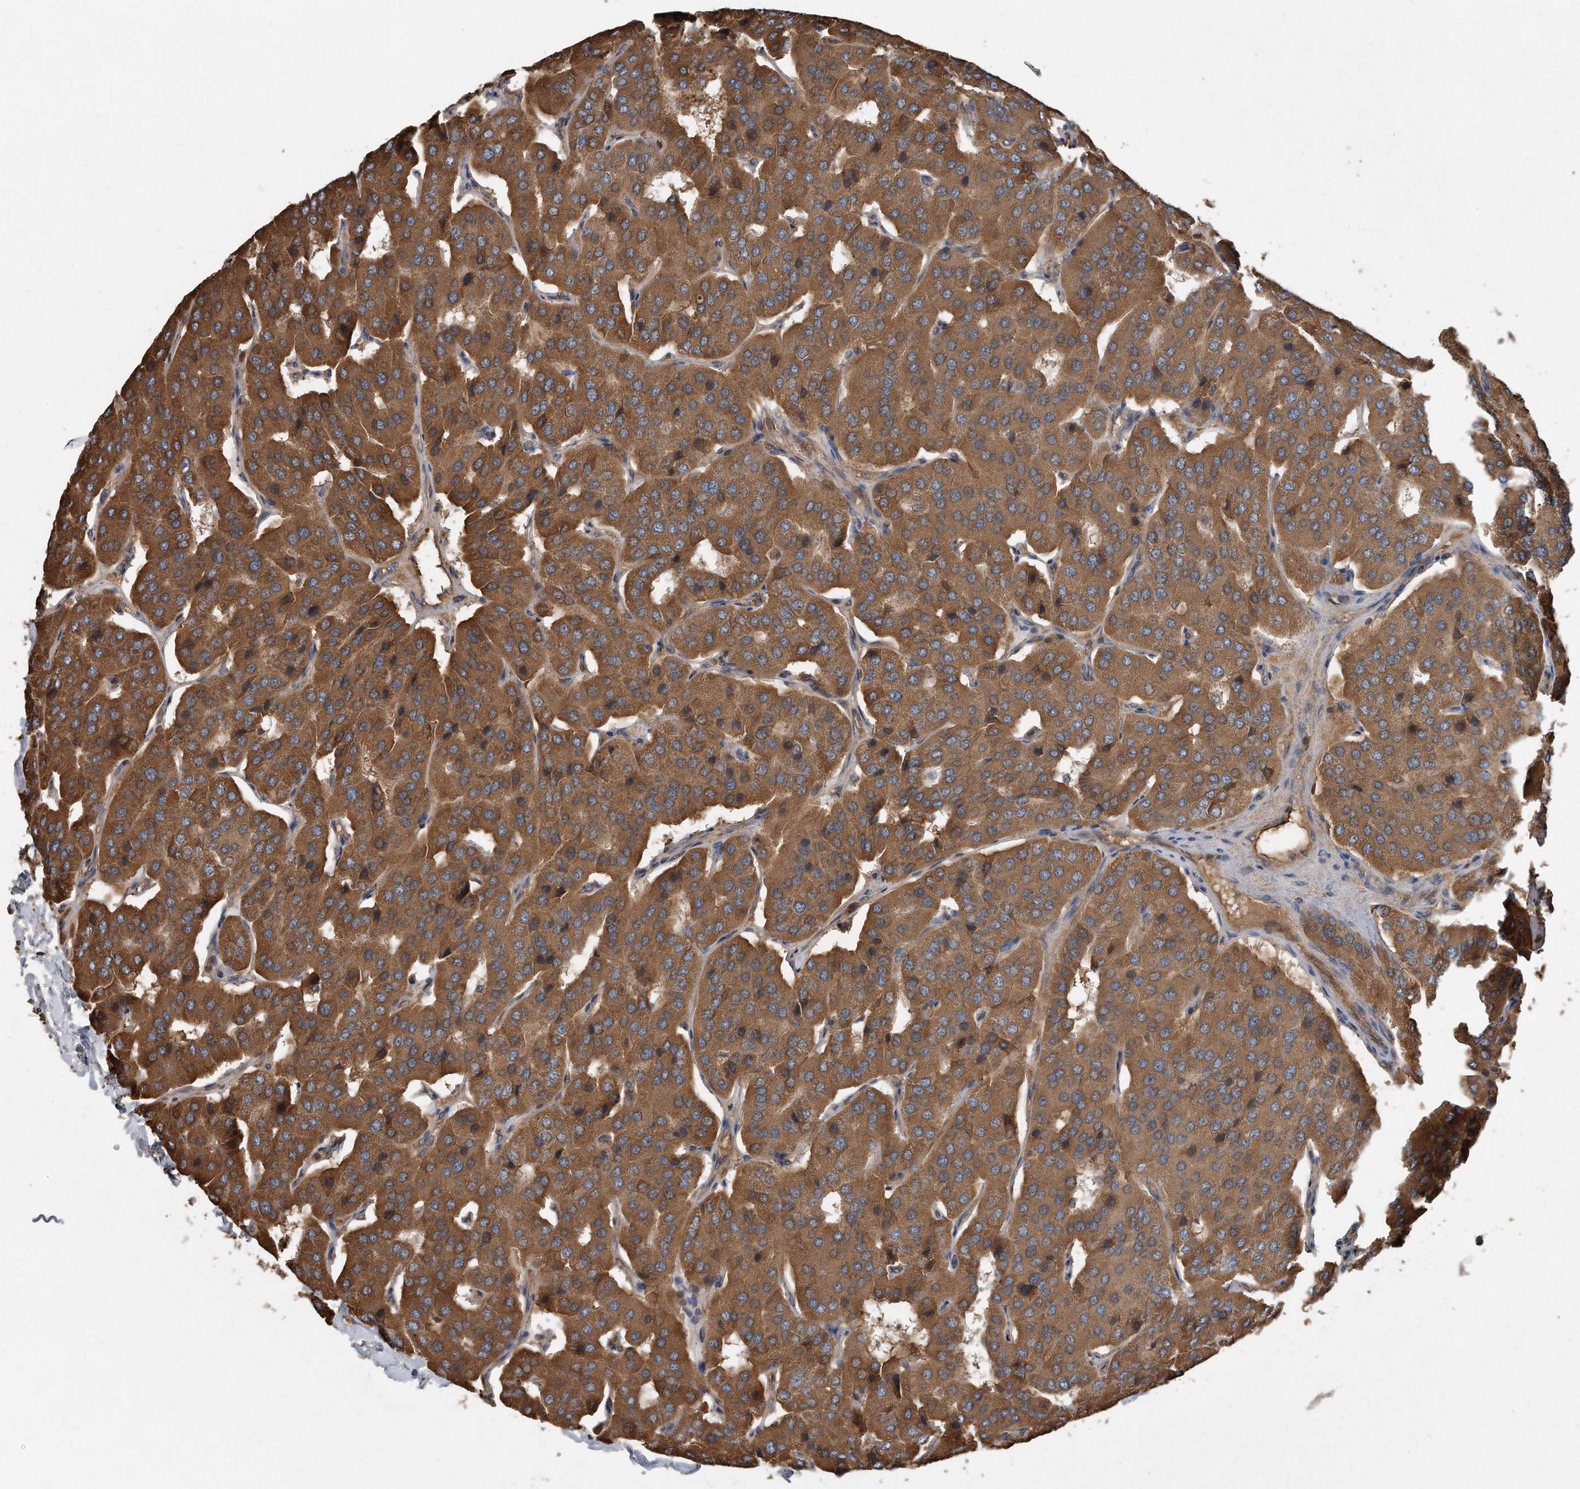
{"staining": {"intensity": "moderate", "quantity": ">75%", "location": "cytoplasmic/membranous"}, "tissue": "parathyroid gland", "cell_type": "Glandular cells", "image_type": "normal", "snomed": [{"axis": "morphology", "description": "Normal tissue, NOS"}, {"axis": "morphology", "description": "Adenoma, NOS"}, {"axis": "topography", "description": "Parathyroid gland"}], "caption": "Immunohistochemistry (DAB (3,3'-diaminobenzidine)) staining of unremarkable human parathyroid gland exhibits moderate cytoplasmic/membranous protein staining in about >75% of glandular cells.", "gene": "SDHA", "patient": {"sex": "female", "age": 86}}